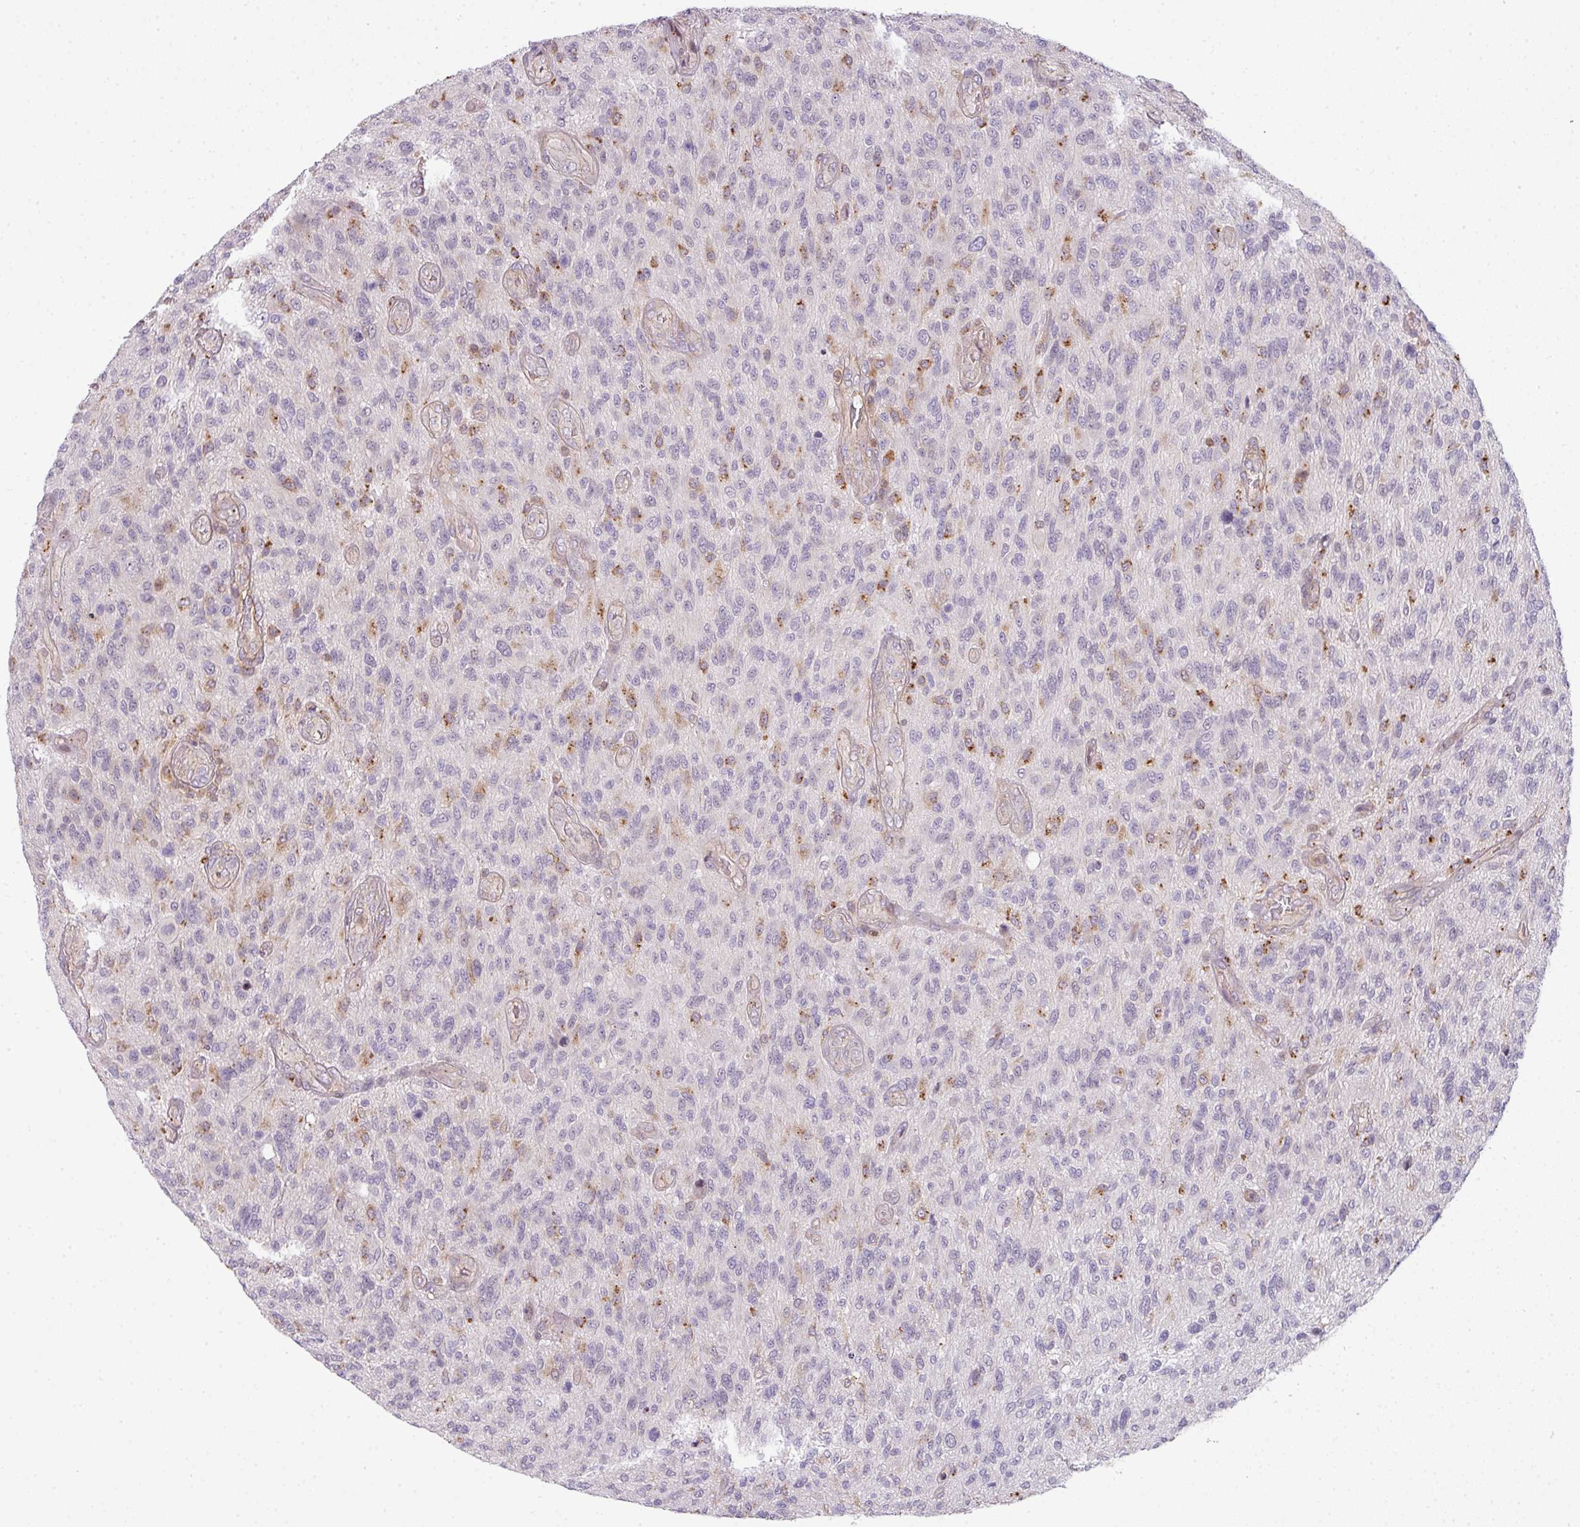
{"staining": {"intensity": "negative", "quantity": "none", "location": "none"}, "tissue": "glioma", "cell_type": "Tumor cells", "image_type": "cancer", "snomed": [{"axis": "morphology", "description": "Glioma, malignant, High grade"}, {"axis": "topography", "description": "Brain"}], "caption": "This is a micrograph of immunohistochemistry (IHC) staining of malignant glioma (high-grade), which shows no staining in tumor cells.", "gene": "STAT5A", "patient": {"sex": "male", "age": 47}}